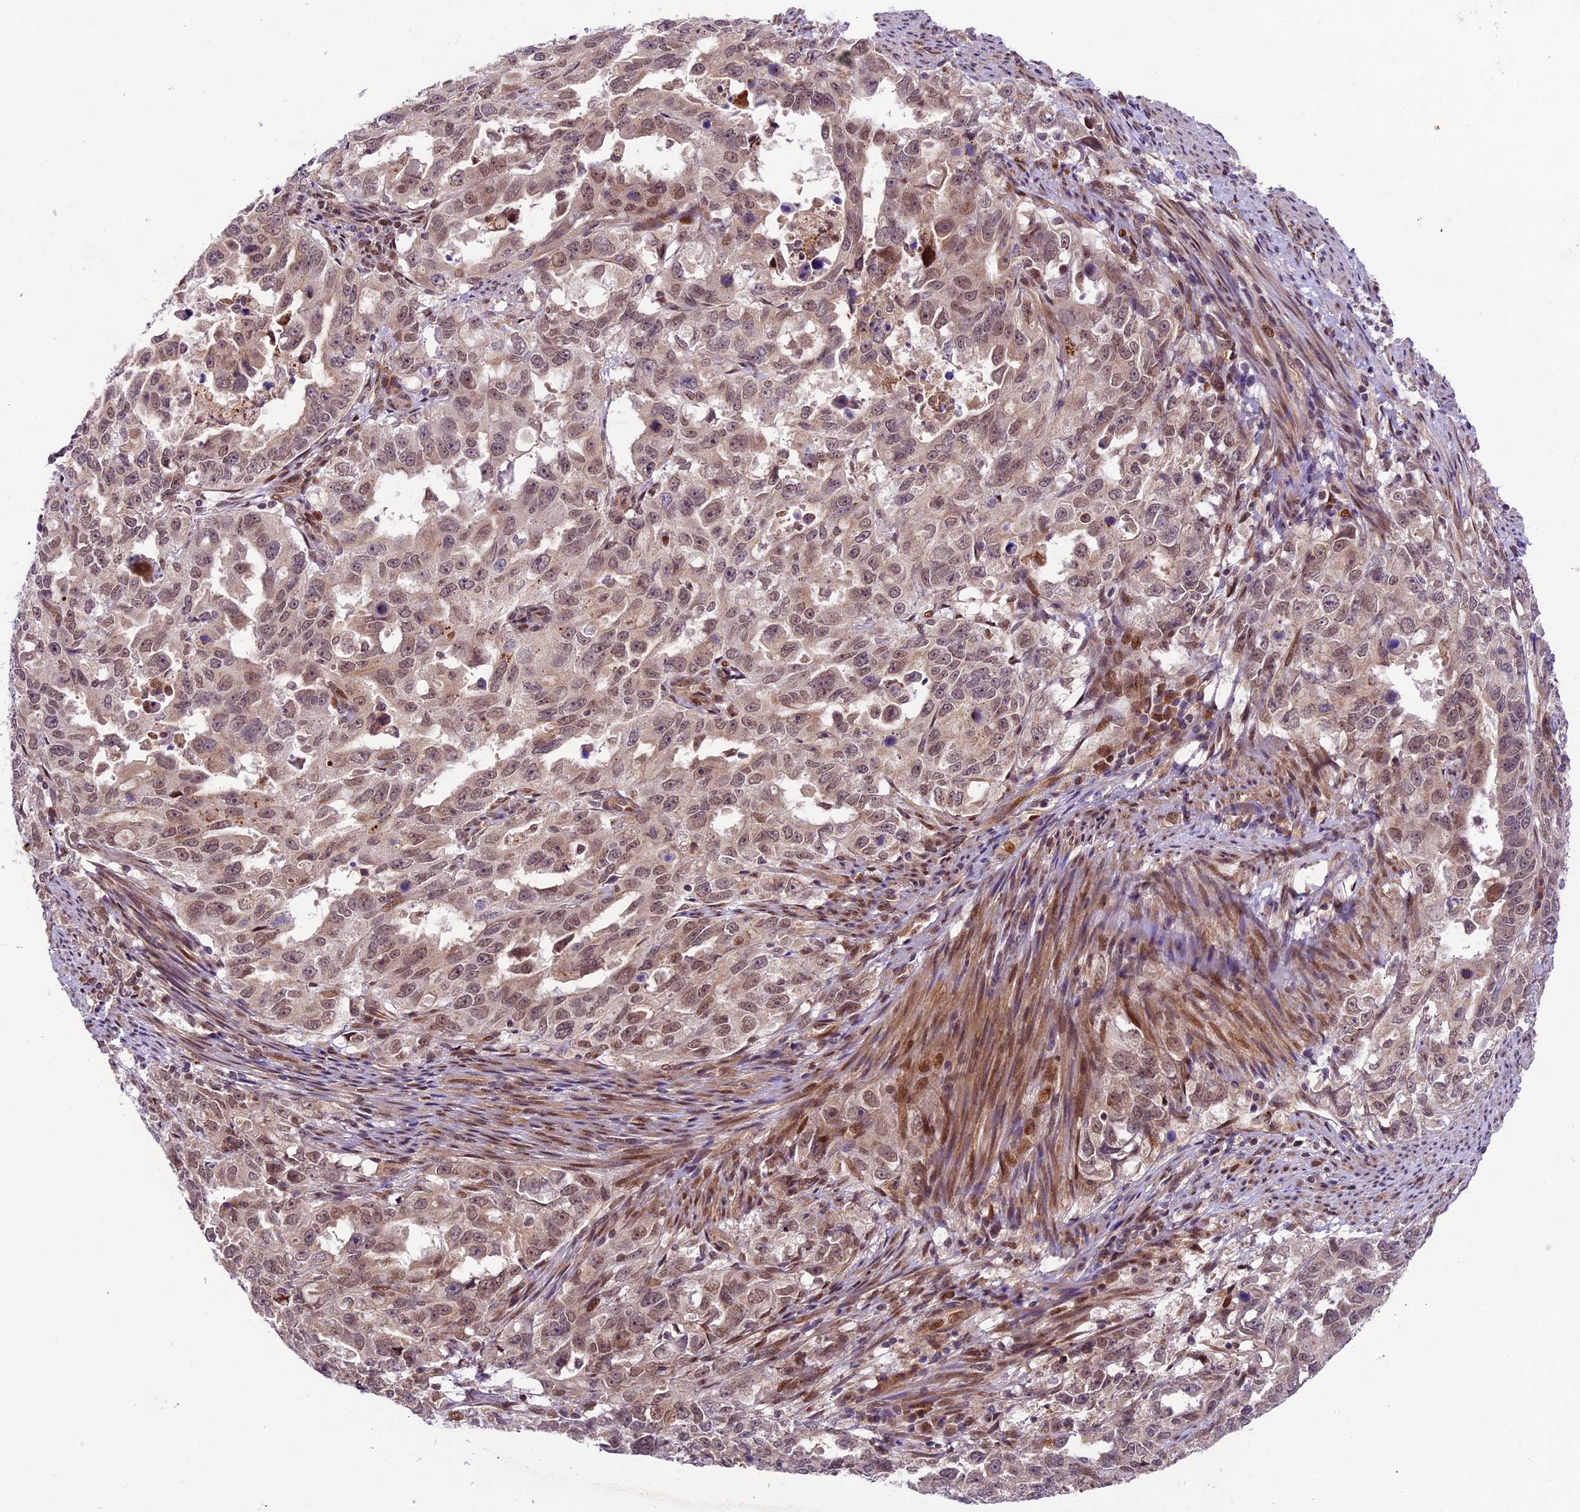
{"staining": {"intensity": "moderate", "quantity": ">75%", "location": "nuclear"}, "tissue": "endometrial cancer", "cell_type": "Tumor cells", "image_type": "cancer", "snomed": [{"axis": "morphology", "description": "Adenocarcinoma, NOS"}, {"axis": "topography", "description": "Endometrium"}], "caption": "Adenocarcinoma (endometrial) tissue shows moderate nuclear expression in approximately >75% of tumor cells, visualized by immunohistochemistry.", "gene": "NEK8", "patient": {"sex": "female", "age": 65}}